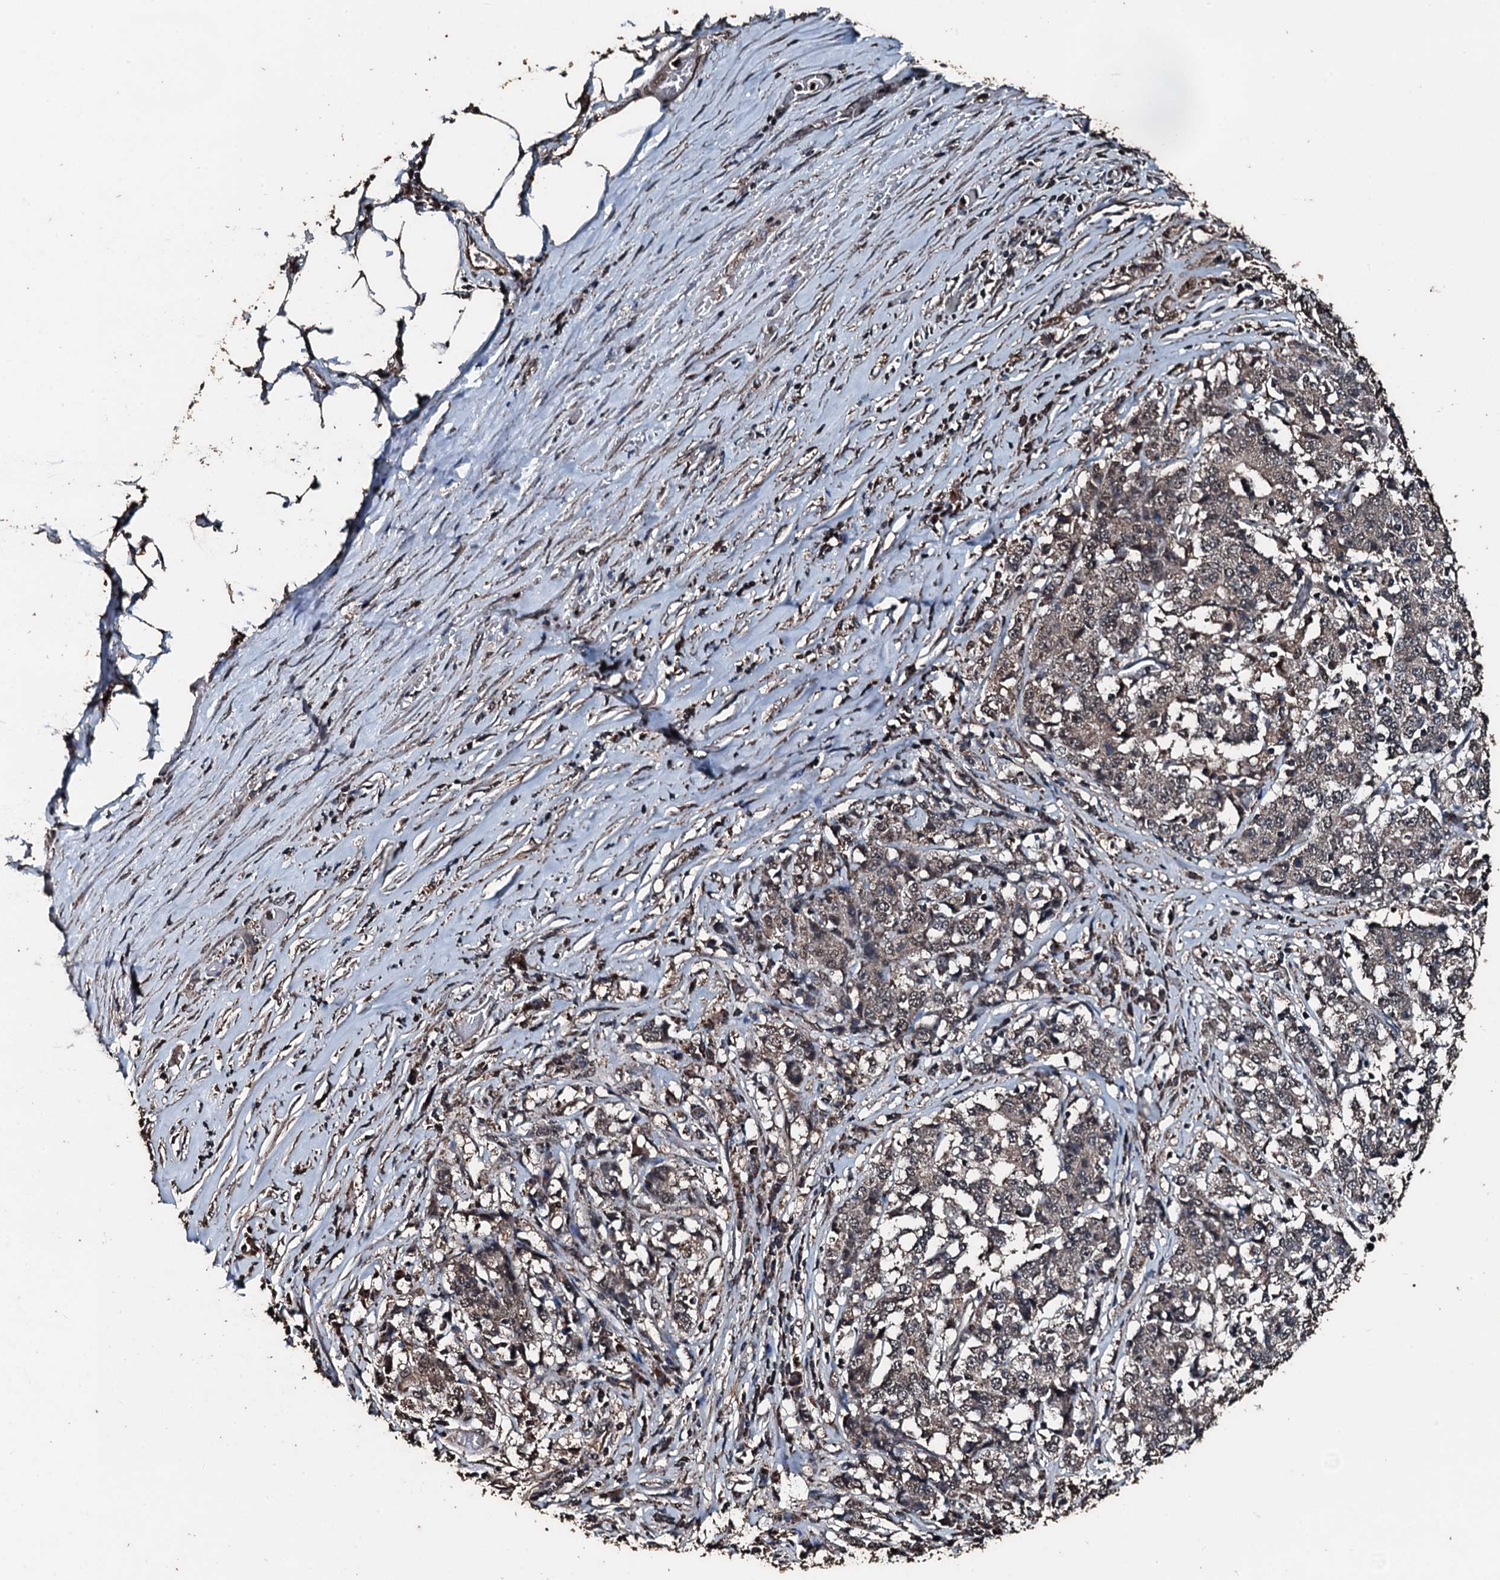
{"staining": {"intensity": "weak", "quantity": "<25%", "location": "cytoplasmic/membranous"}, "tissue": "stomach cancer", "cell_type": "Tumor cells", "image_type": "cancer", "snomed": [{"axis": "morphology", "description": "Adenocarcinoma, NOS"}, {"axis": "topography", "description": "Stomach"}], "caption": "Stomach cancer stained for a protein using immunohistochemistry shows no staining tumor cells.", "gene": "FAAP24", "patient": {"sex": "male", "age": 59}}